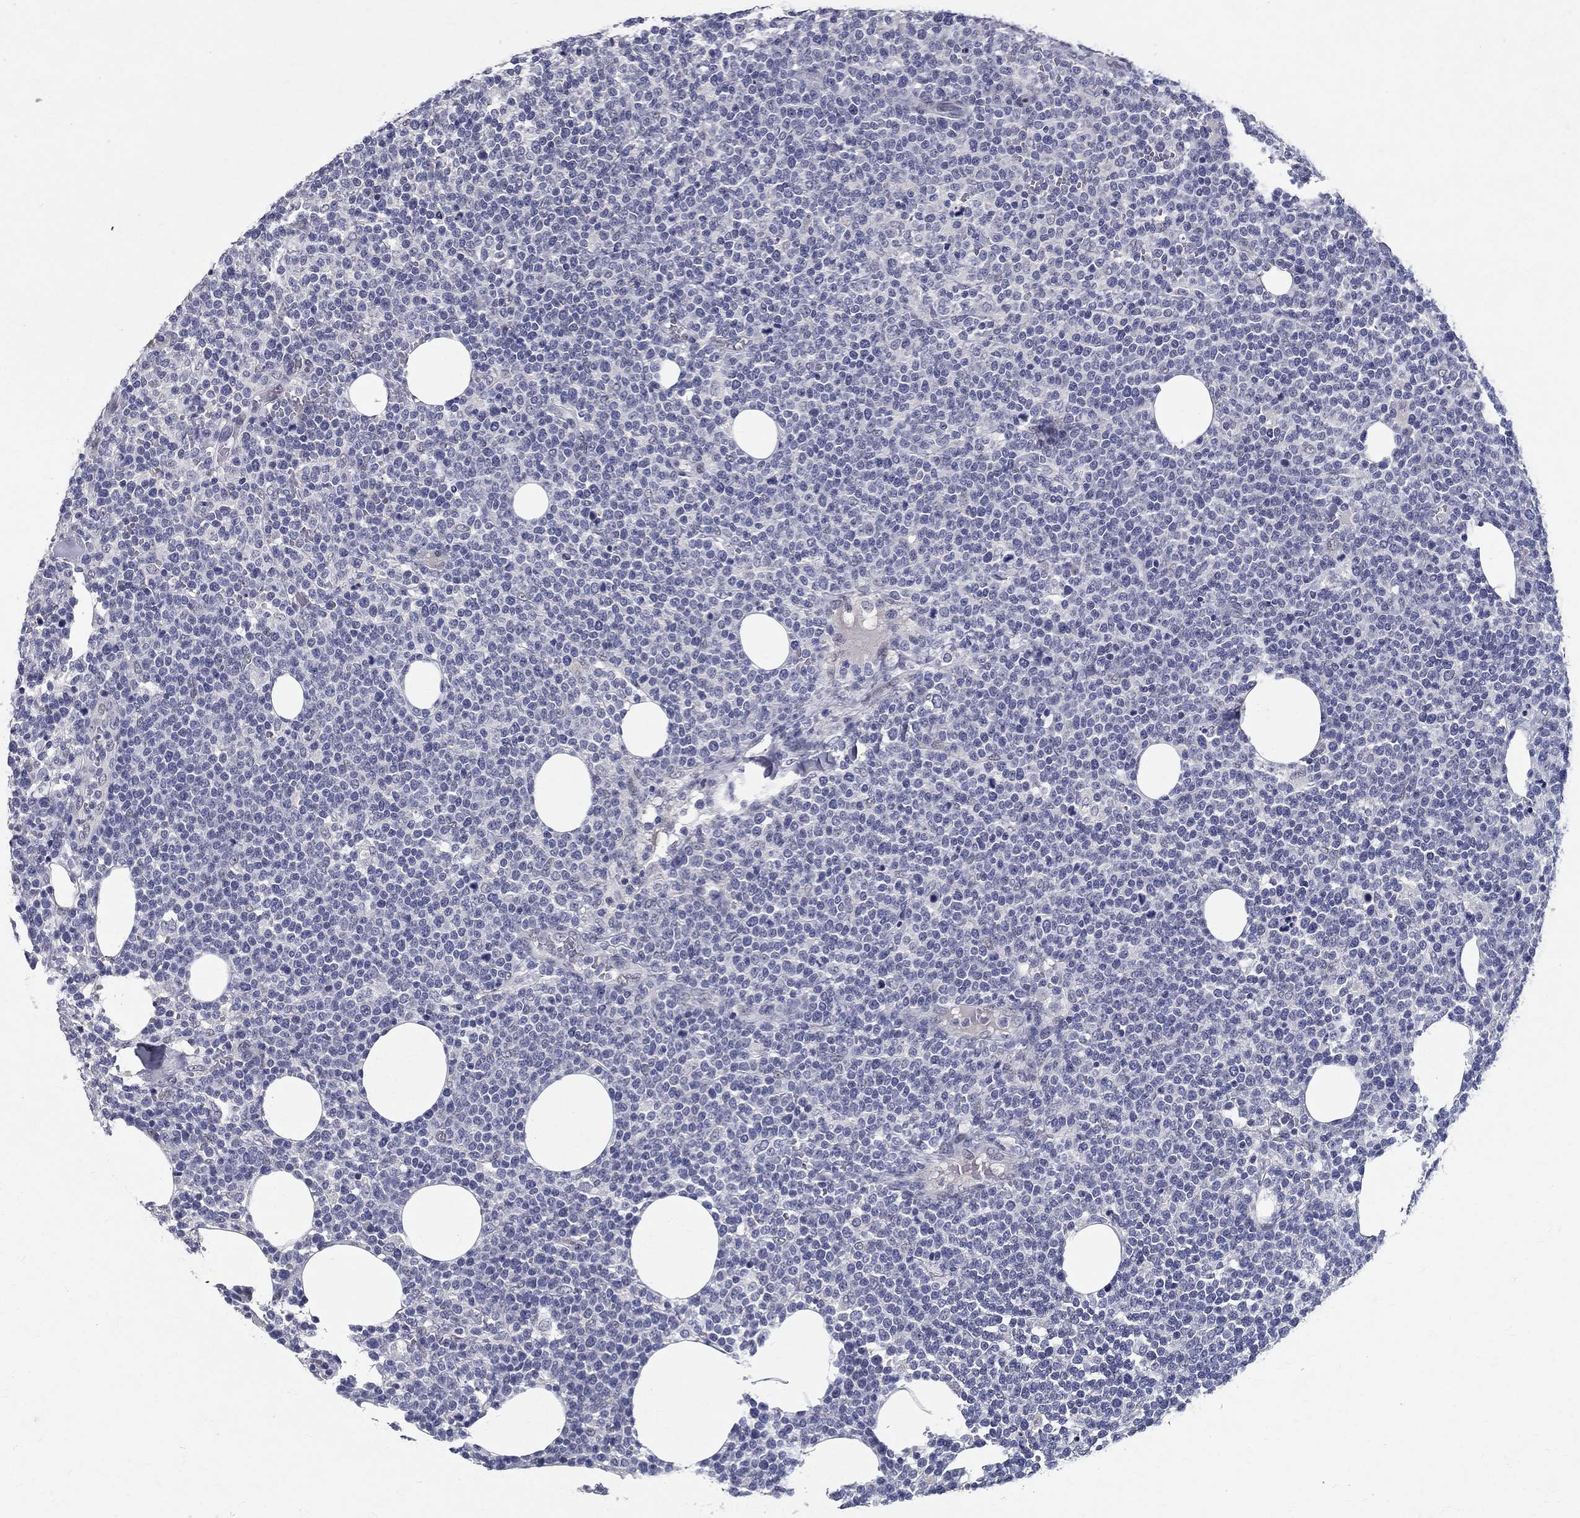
{"staining": {"intensity": "negative", "quantity": "none", "location": "none"}, "tissue": "lymphoma", "cell_type": "Tumor cells", "image_type": "cancer", "snomed": [{"axis": "morphology", "description": "Malignant lymphoma, non-Hodgkin's type, High grade"}, {"axis": "topography", "description": "Lymph node"}], "caption": "Immunohistochemical staining of lymphoma exhibits no significant staining in tumor cells. The staining is performed using DAB (3,3'-diaminobenzidine) brown chromogen with nuclei counter-stained in using hematoxylin.", "gene": "RBFOX1", "patient": {"sex": "male", "age": 61}}